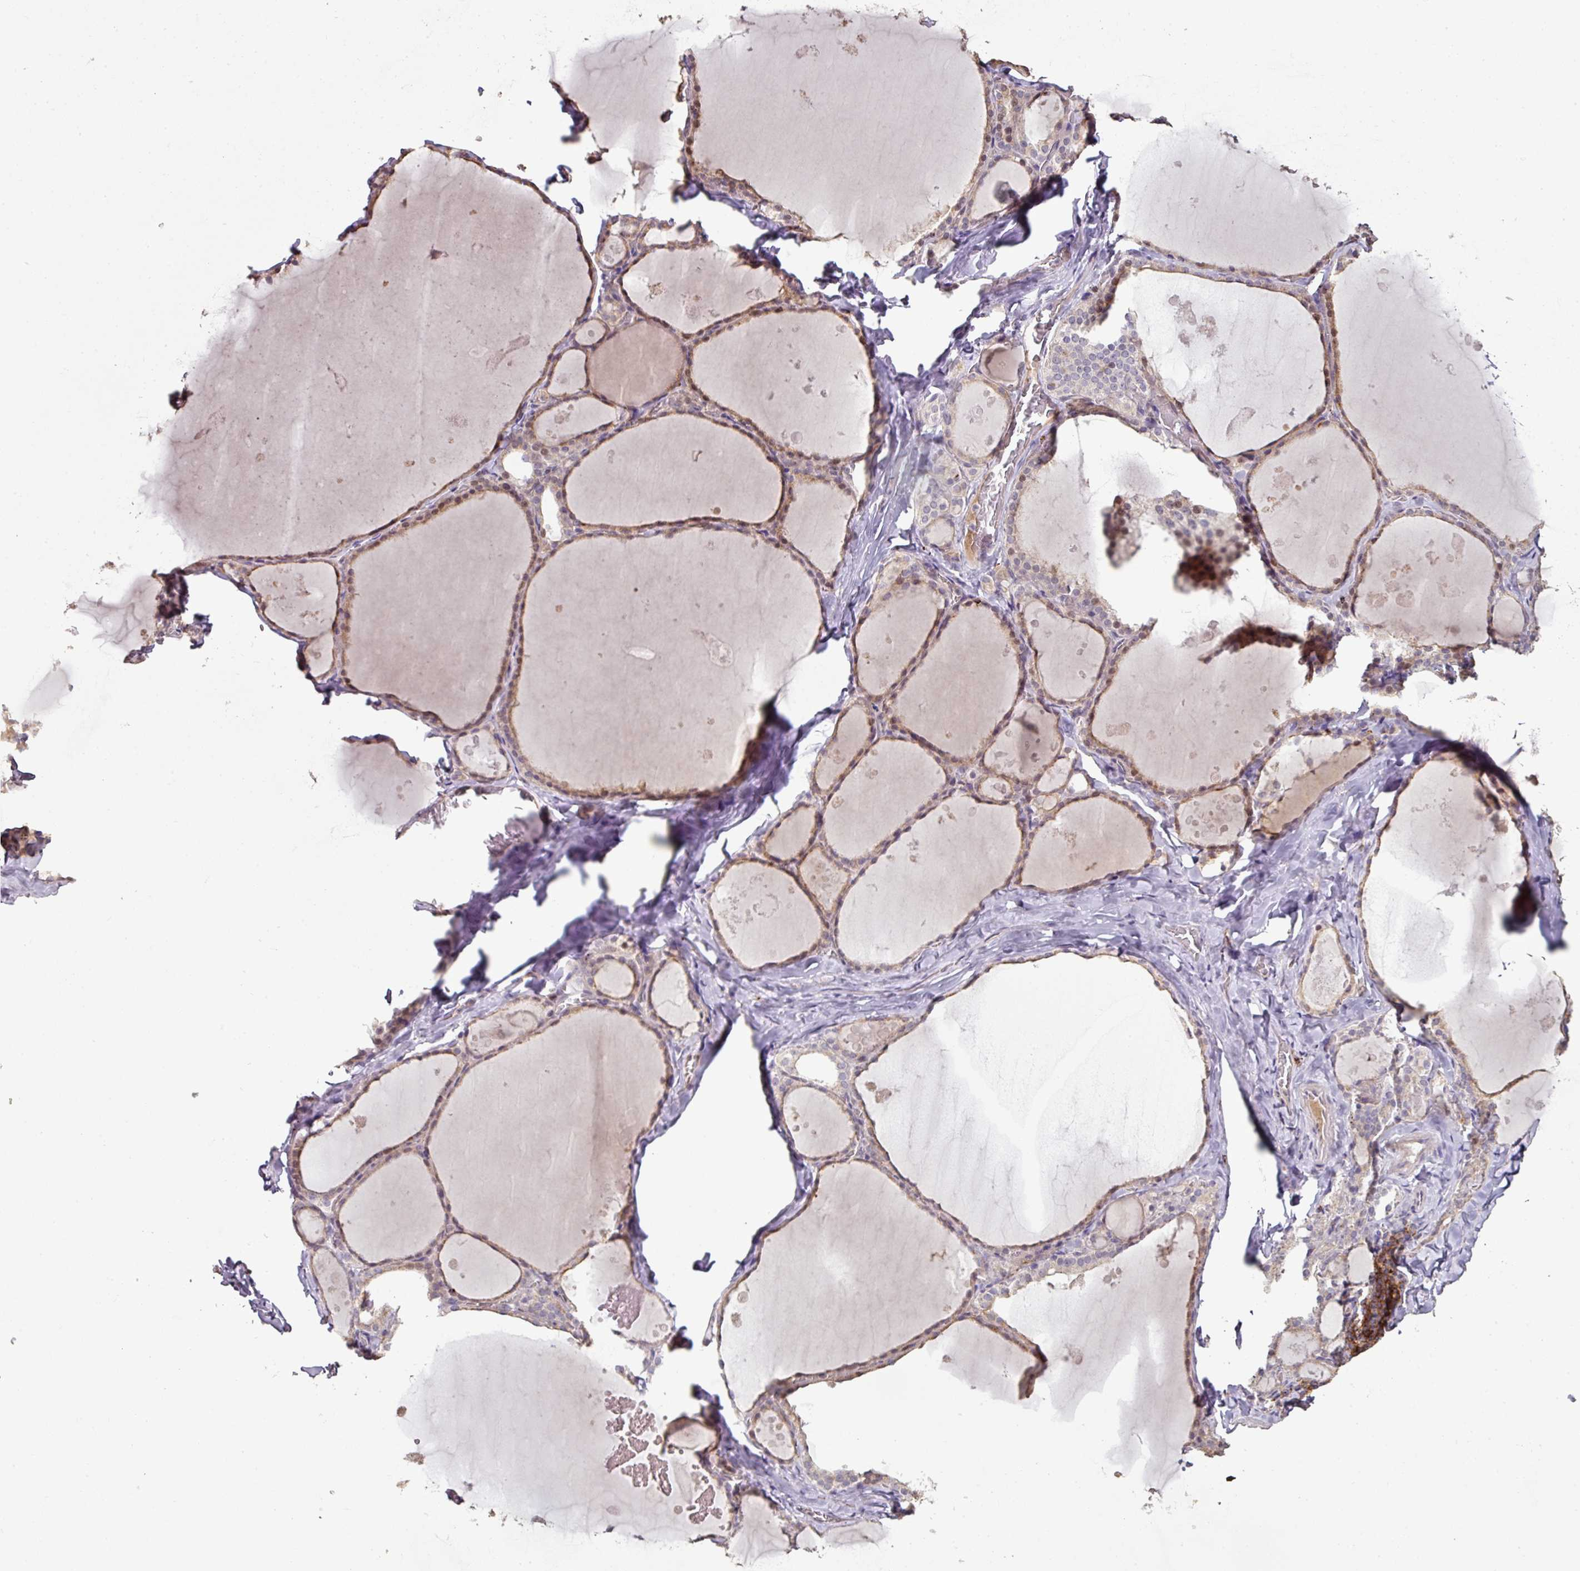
{"staining": {"intensity": "moderate", "quantity": "25%-75%", "location": "cytoplasmic/membranous"}, "tissue": "thyroid gland", "cell_type": "Glandular cells", "image_type": "normal", "snomed": [{"axis": "morphology", "description": "Normal tissue, NOS"}, {"axis": "topography", "description": "Thyroid gland"}], "caption": "IHC image of benign human thyroid gland stained for a protein (brown), which displays medium levels of moderate cytoplasmic/membranous positivity in approximately 25%-75% of glandular cells.", "gene": "CXCR5", "patient": {"sex": "male", "age": 56}}